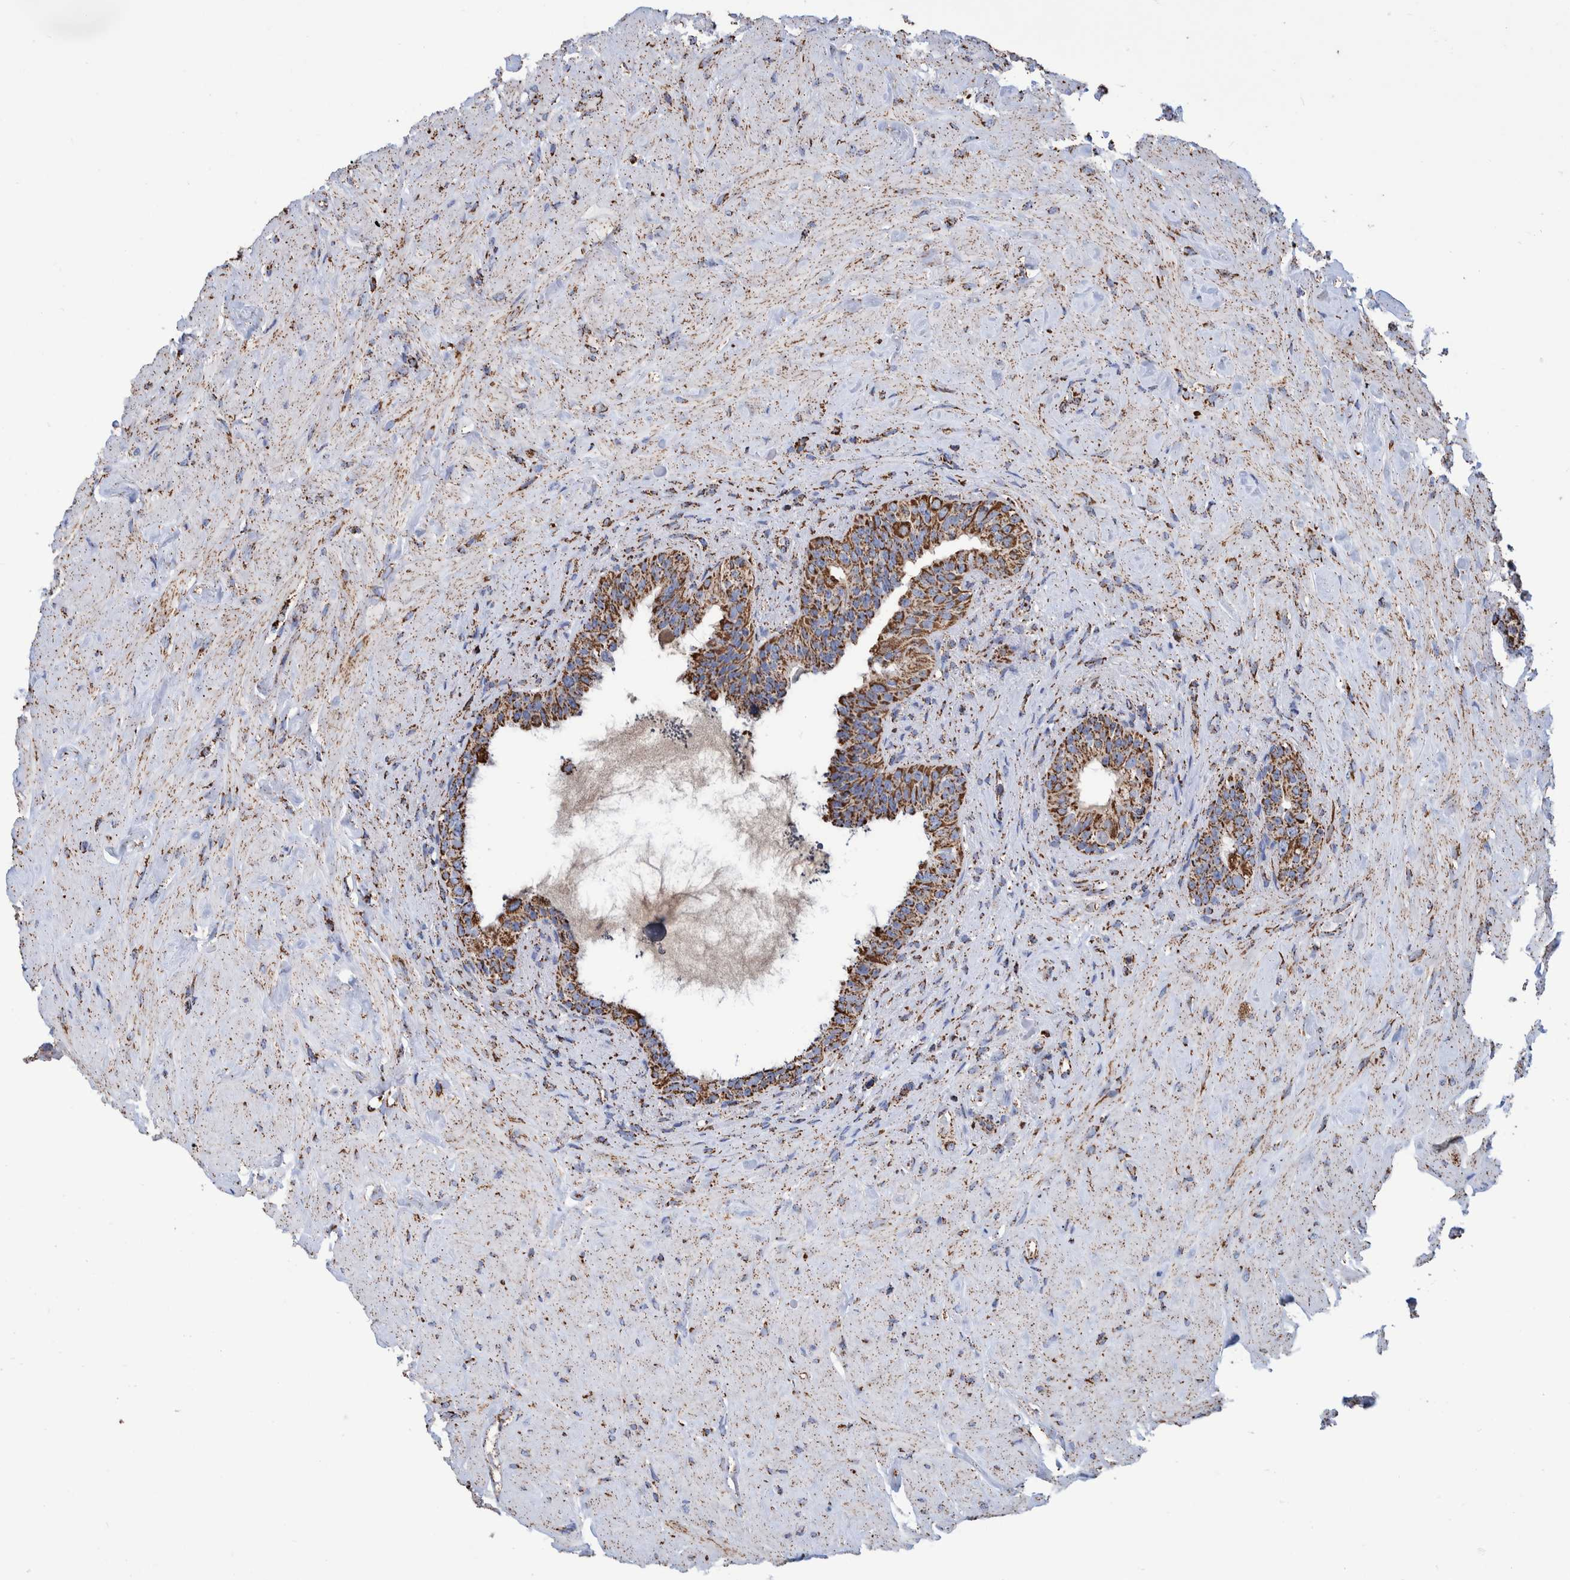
{"staining": {"intensity": "strong", "quantity": ">75%", "location": "cytoplasmic/membranous"}, "tissue": "seminal vesicle", "cell_type": "Glandular cells", "image_type": "normal", "snomed": [{"axis": "morphology", "description": "Normal tissue, NOS"}, {"axis": "topography", "description": "Seminal veicle"}], "caption": "DAB (3,3'-diaminobenzidine) immunohistochemical staining of unremarkable seminal vesicle exhibits strong cytoplasmic/membranous protein positivity in approximately >75% of glandular cells. The staining was performed using DAB to visualize the protein expression in brown, while the nuclei were stained in blue with hematoxylin (Magnification: 20x).", "gene": "VPS26C", "patient": {"sex": "male", "age": 68}}